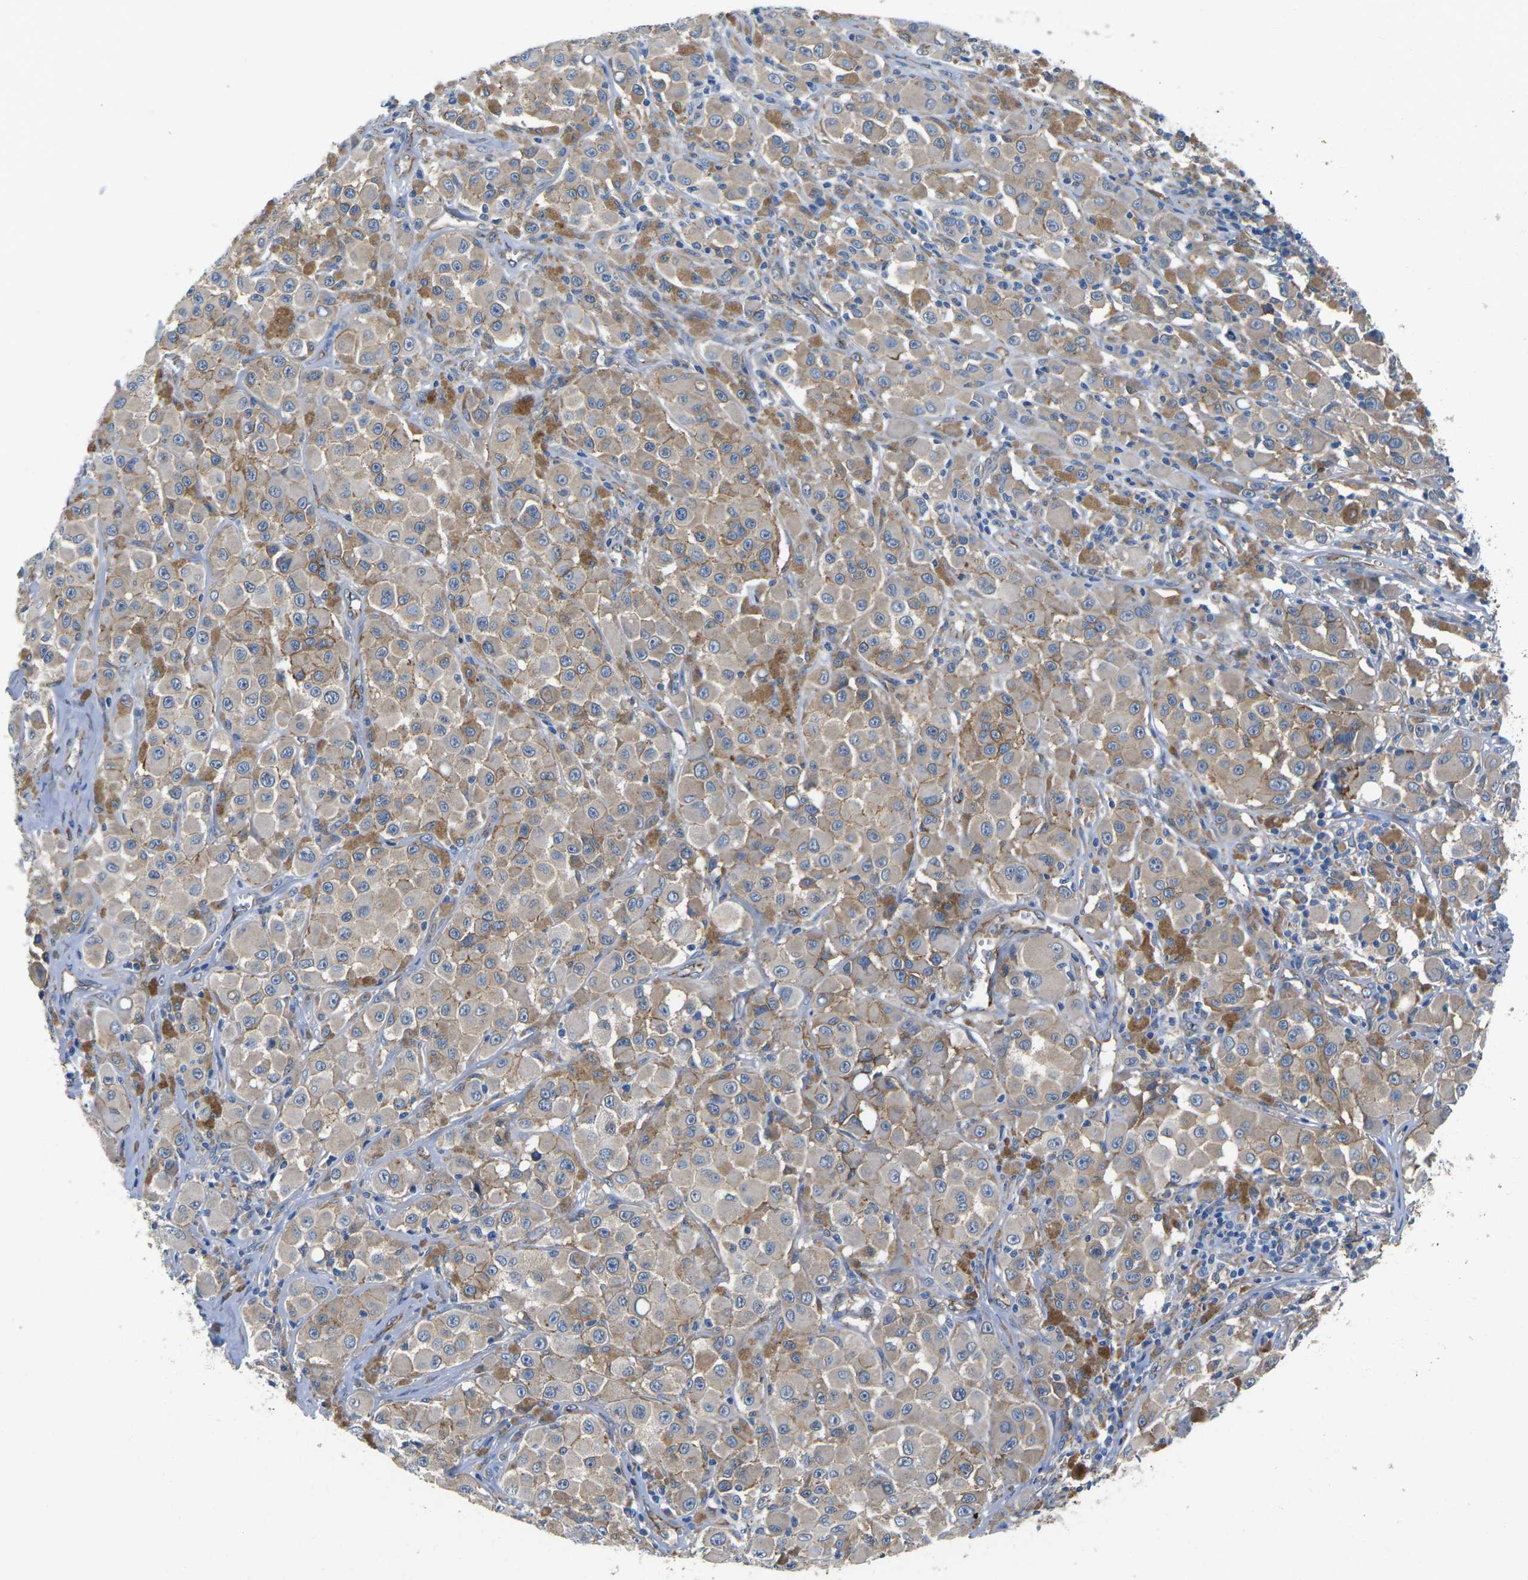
{"staining": {"intensity": "moderate", "quantity": ">75%", "location": "cytoplasmic/membranous"}, "tissue": "melanoma", "cell_type": "Tumor cells", "image_type": "cancer", "snomed": [{"axis": "morphology", "description": "Malignant melanoma, NOS"}, {"axis": "topography", "description": "Skin"}], "caption": "There is medium levels of moderate cytoplasmic/membranous staining in tumor cells of malignant melanoma, as demonstrated by immunohistochemical staining (brown color).", "gene": "CTNND1", "patient": {"sex": "male", "age": 84}}